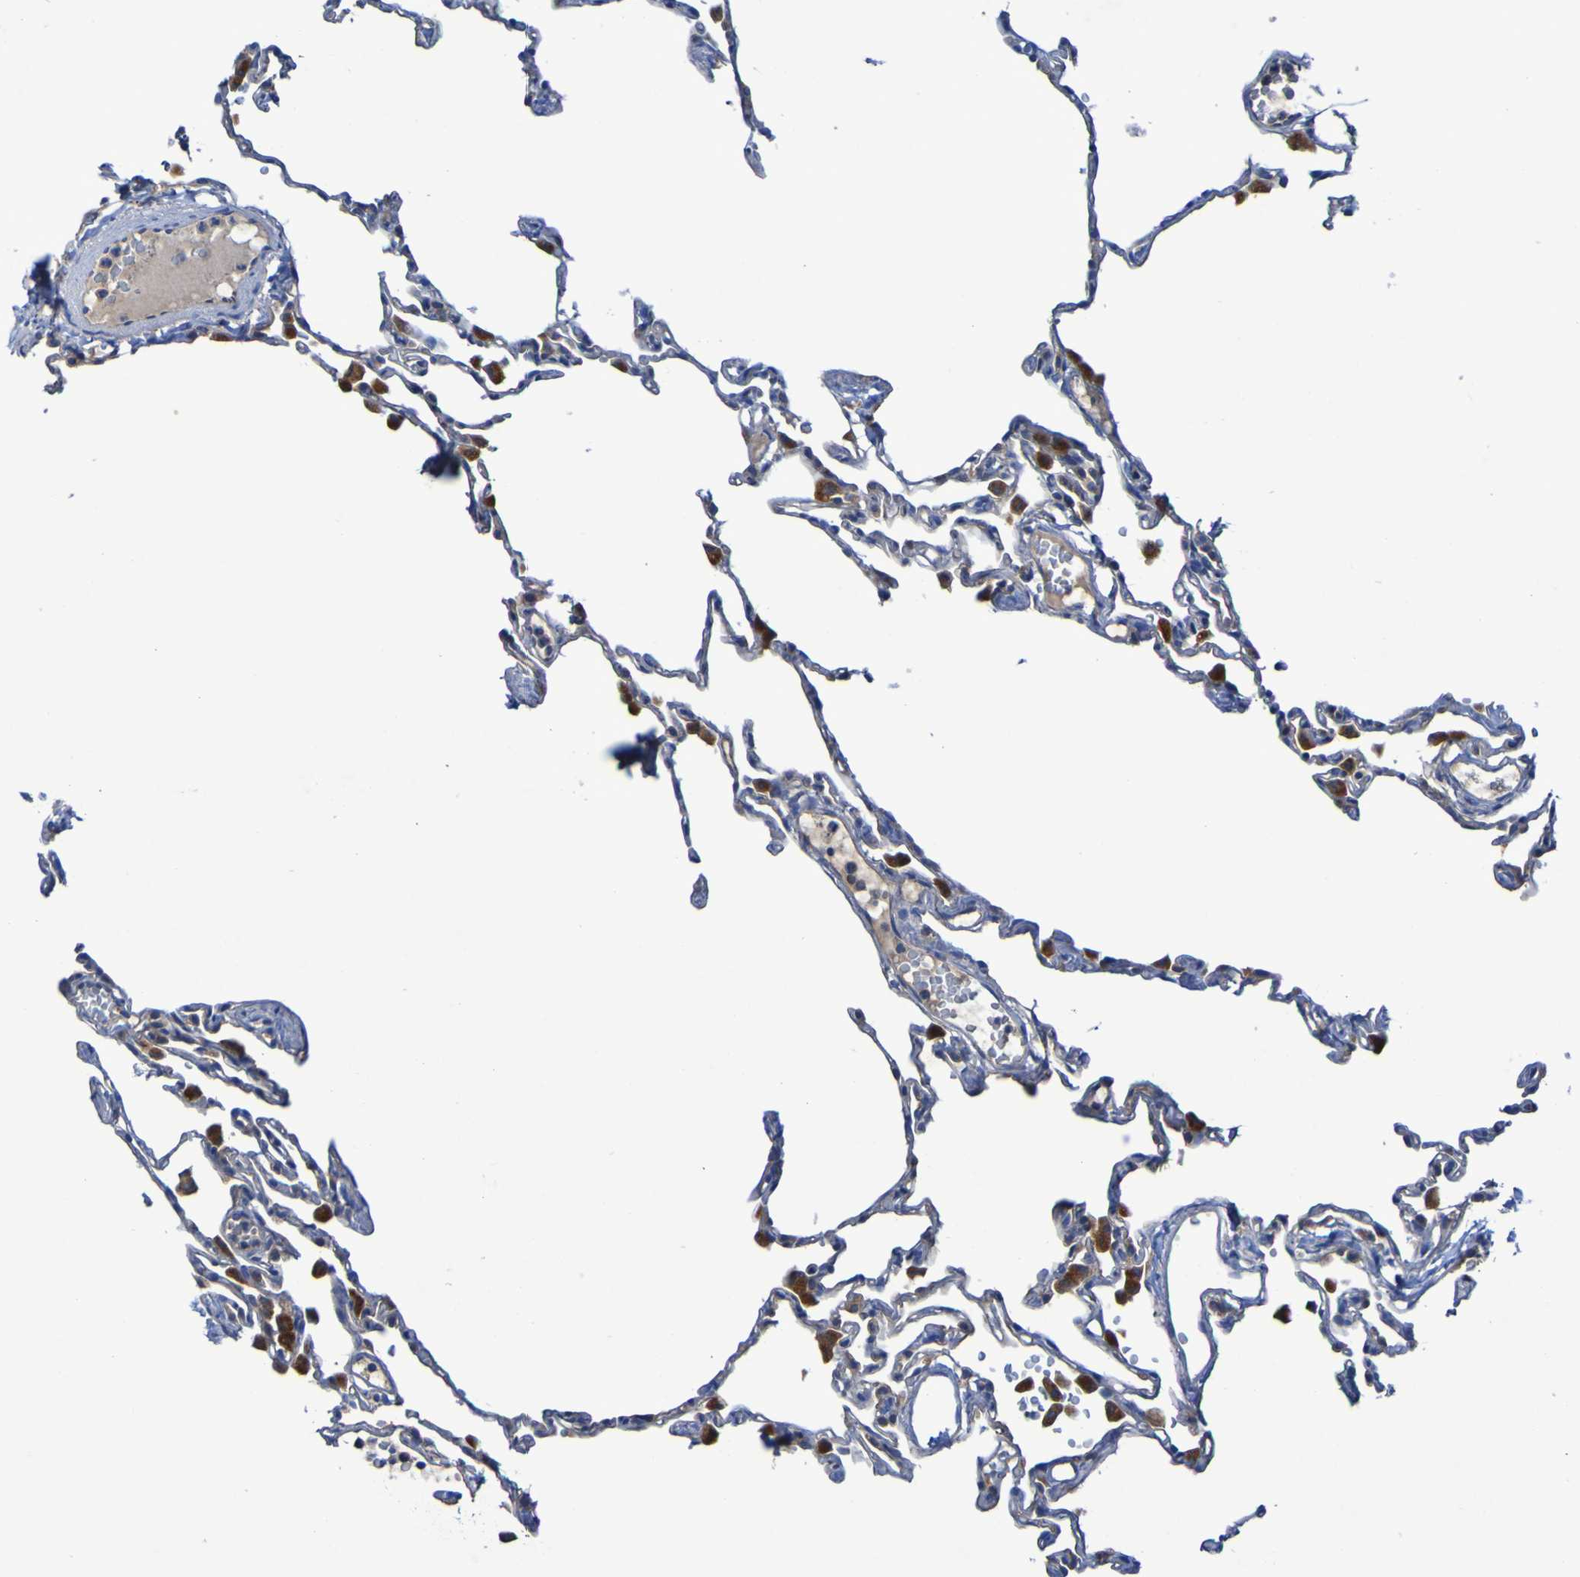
{"staining": {"intensity": "negative", "quantity": "none", "location": "none"}, "tissue": "lung", "cell_type": "Alveolar cells", "image_type": "normal", "snomed": [{"axis": "morphology", "description": "Normal tissue, NOS"}, {"axis": "topography", "description": "Lung"}], "caption": "This is an IHC micrograph of unremarkable human lung. There is no staining in alveolar cells.", "gene": "ARHGEF16", "patient": {"sex": "female", "age": 49}}